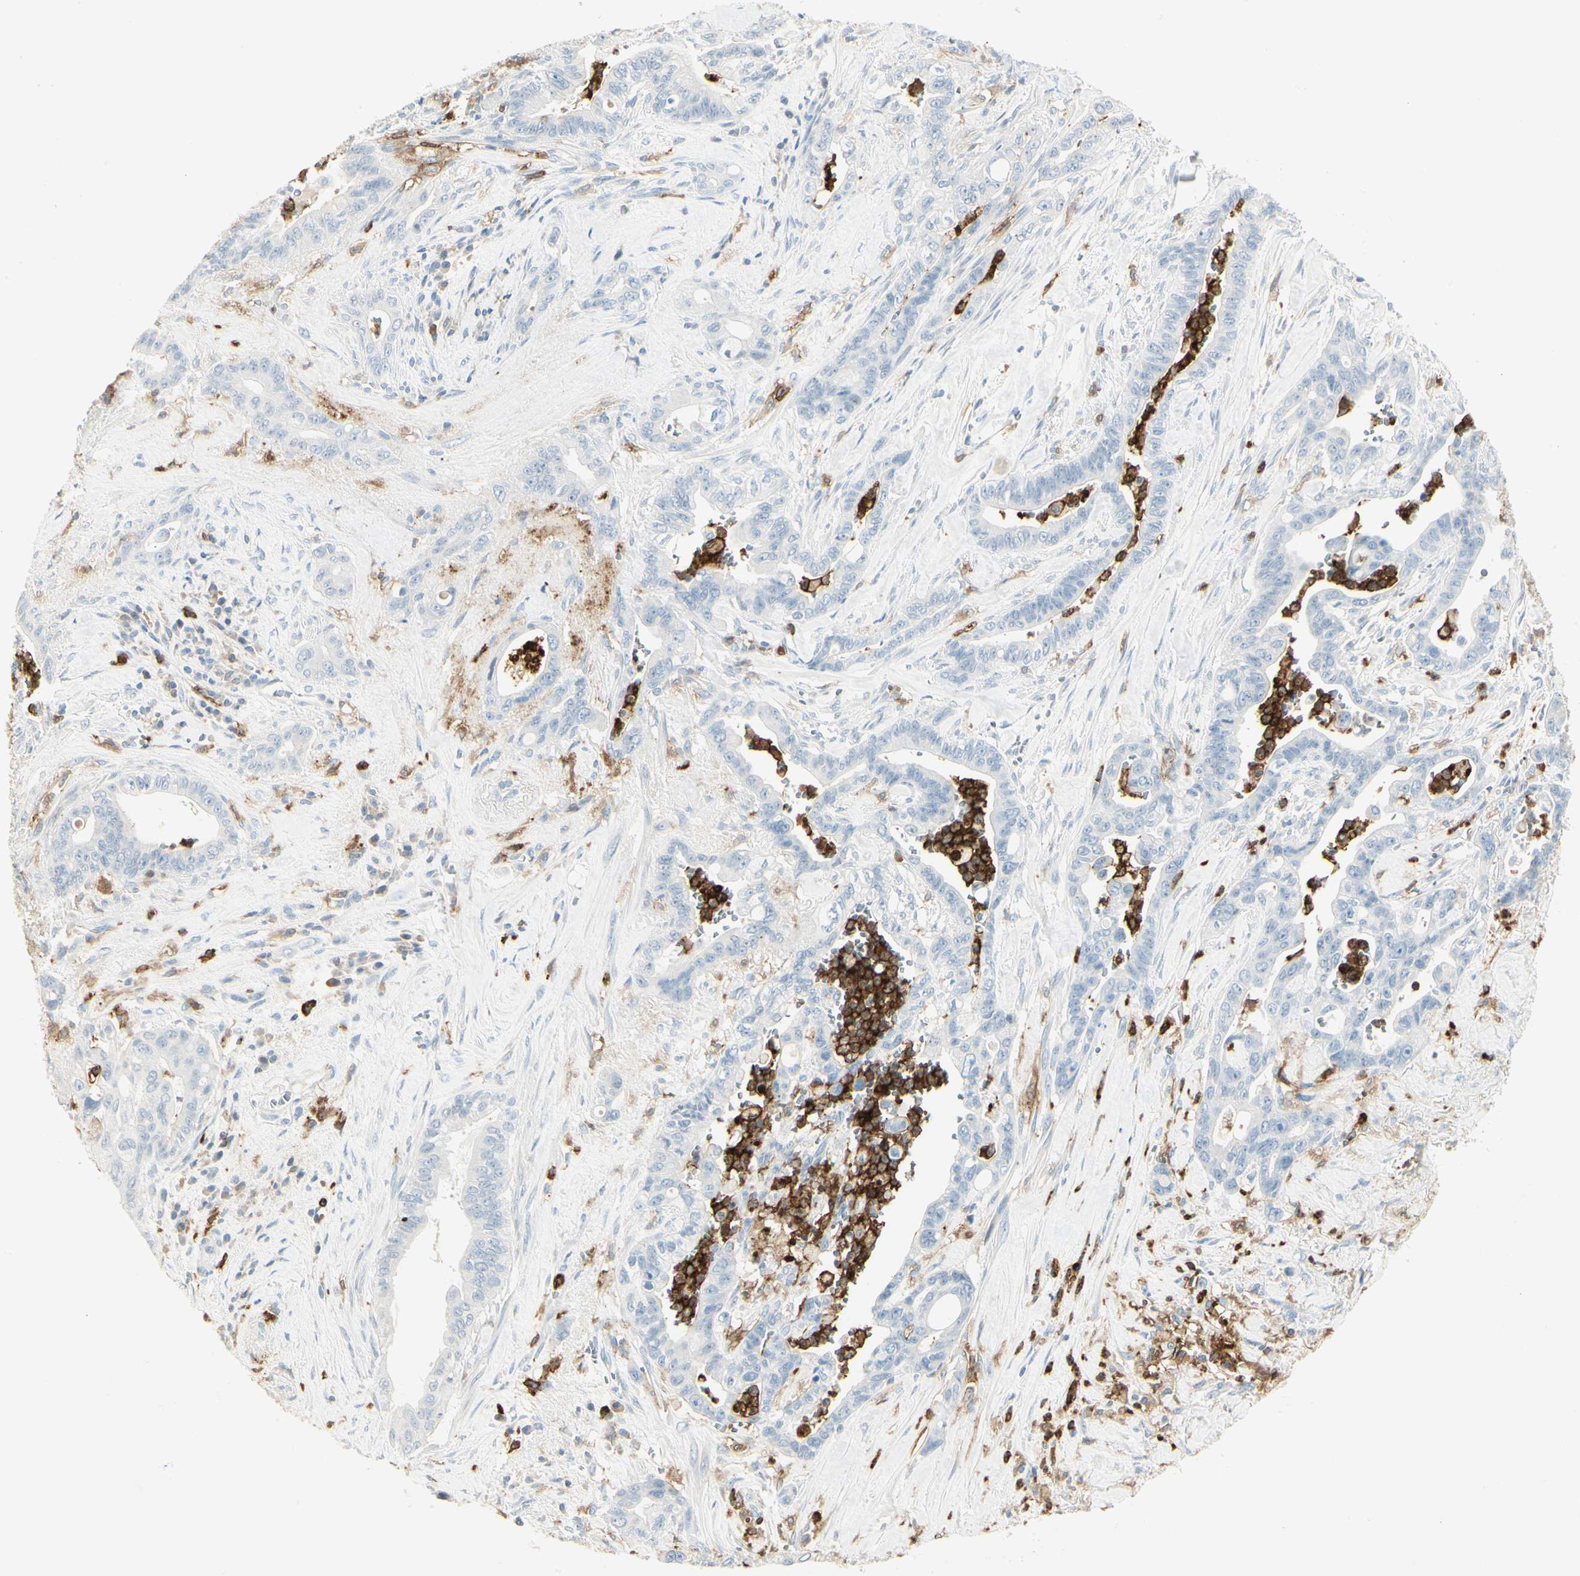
{"staining": {"intensity": "negative", "quantity": "none", "location": "none"}, "tissue": "pancreatic cancer", "cell_type": "Tumor cells", "image_type": "cancer", "snomed": [{"axis": "morphology", "description": "Adenocarcinoma, NOS"}, {"axis": "topography", "description": "Pancreas"}], "caption": "Immunohistochemical staining of human pancreatic cancer (adenocarcinoma) exhibits no significant positivity in tumor cells. Nuclei are stained in blue.", "gene": "ITGB2", "patient": {"sex": "male", "age": 70}}